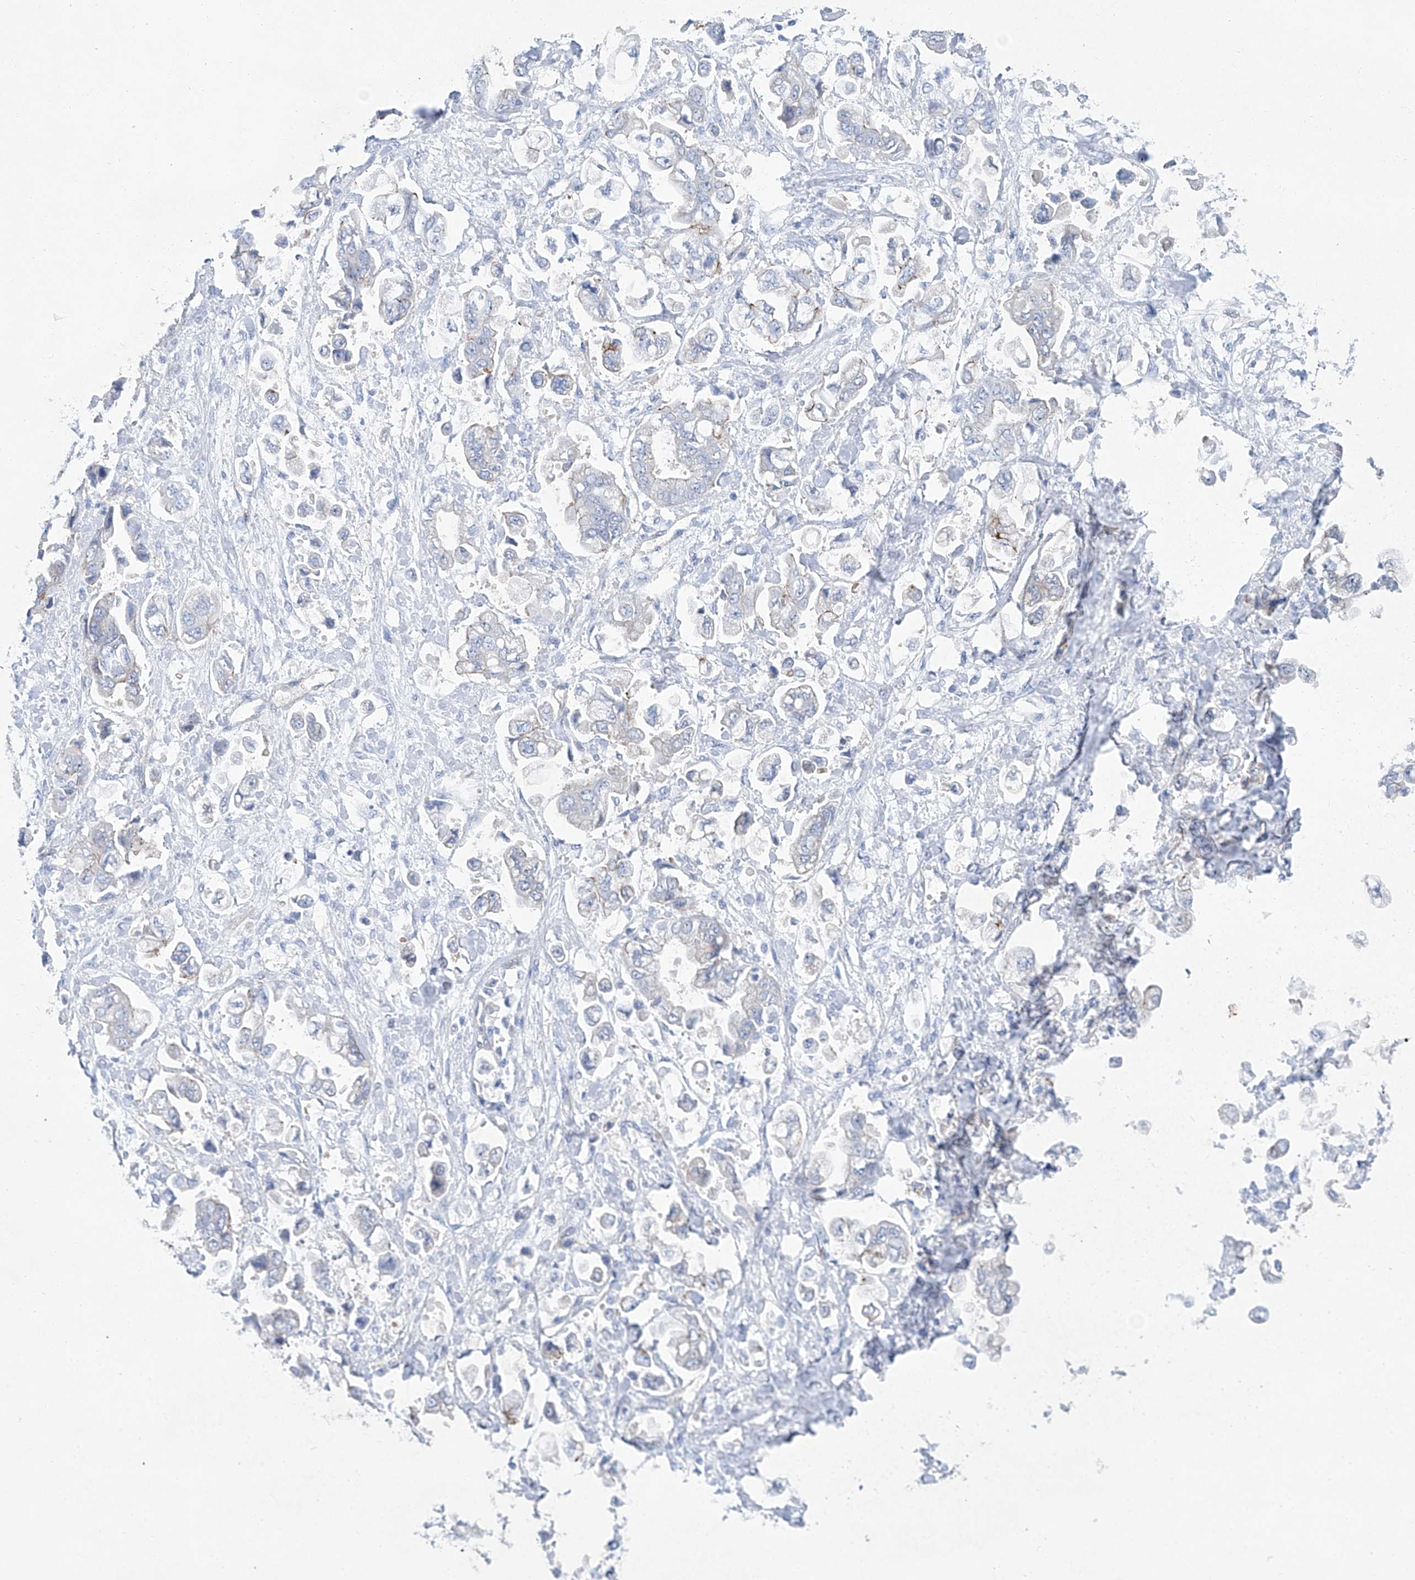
{"staining": {"intensity": "negative", "quantity": "none", "location": "none"}, "tissue": "stomach cancer", "cell_type": "Tumor cells", "image_type": "cancer", "snomed": [{"axis": "morphology", "description": "Normal tissue, NOS"}, {"axis": "morphology", "description": "Adenocarcinoma, NOS"}, {"axis": "topography", "description": "Stomach"}], "caption": "An immunohistochemistry (IHC) micrograph of stomach adenocarcinoma is shown. There is no staining in tumor cells of stomach adenocarcinoma.", "gene": "MAGI1", "patient": {"sex": "male", "age": 62}}